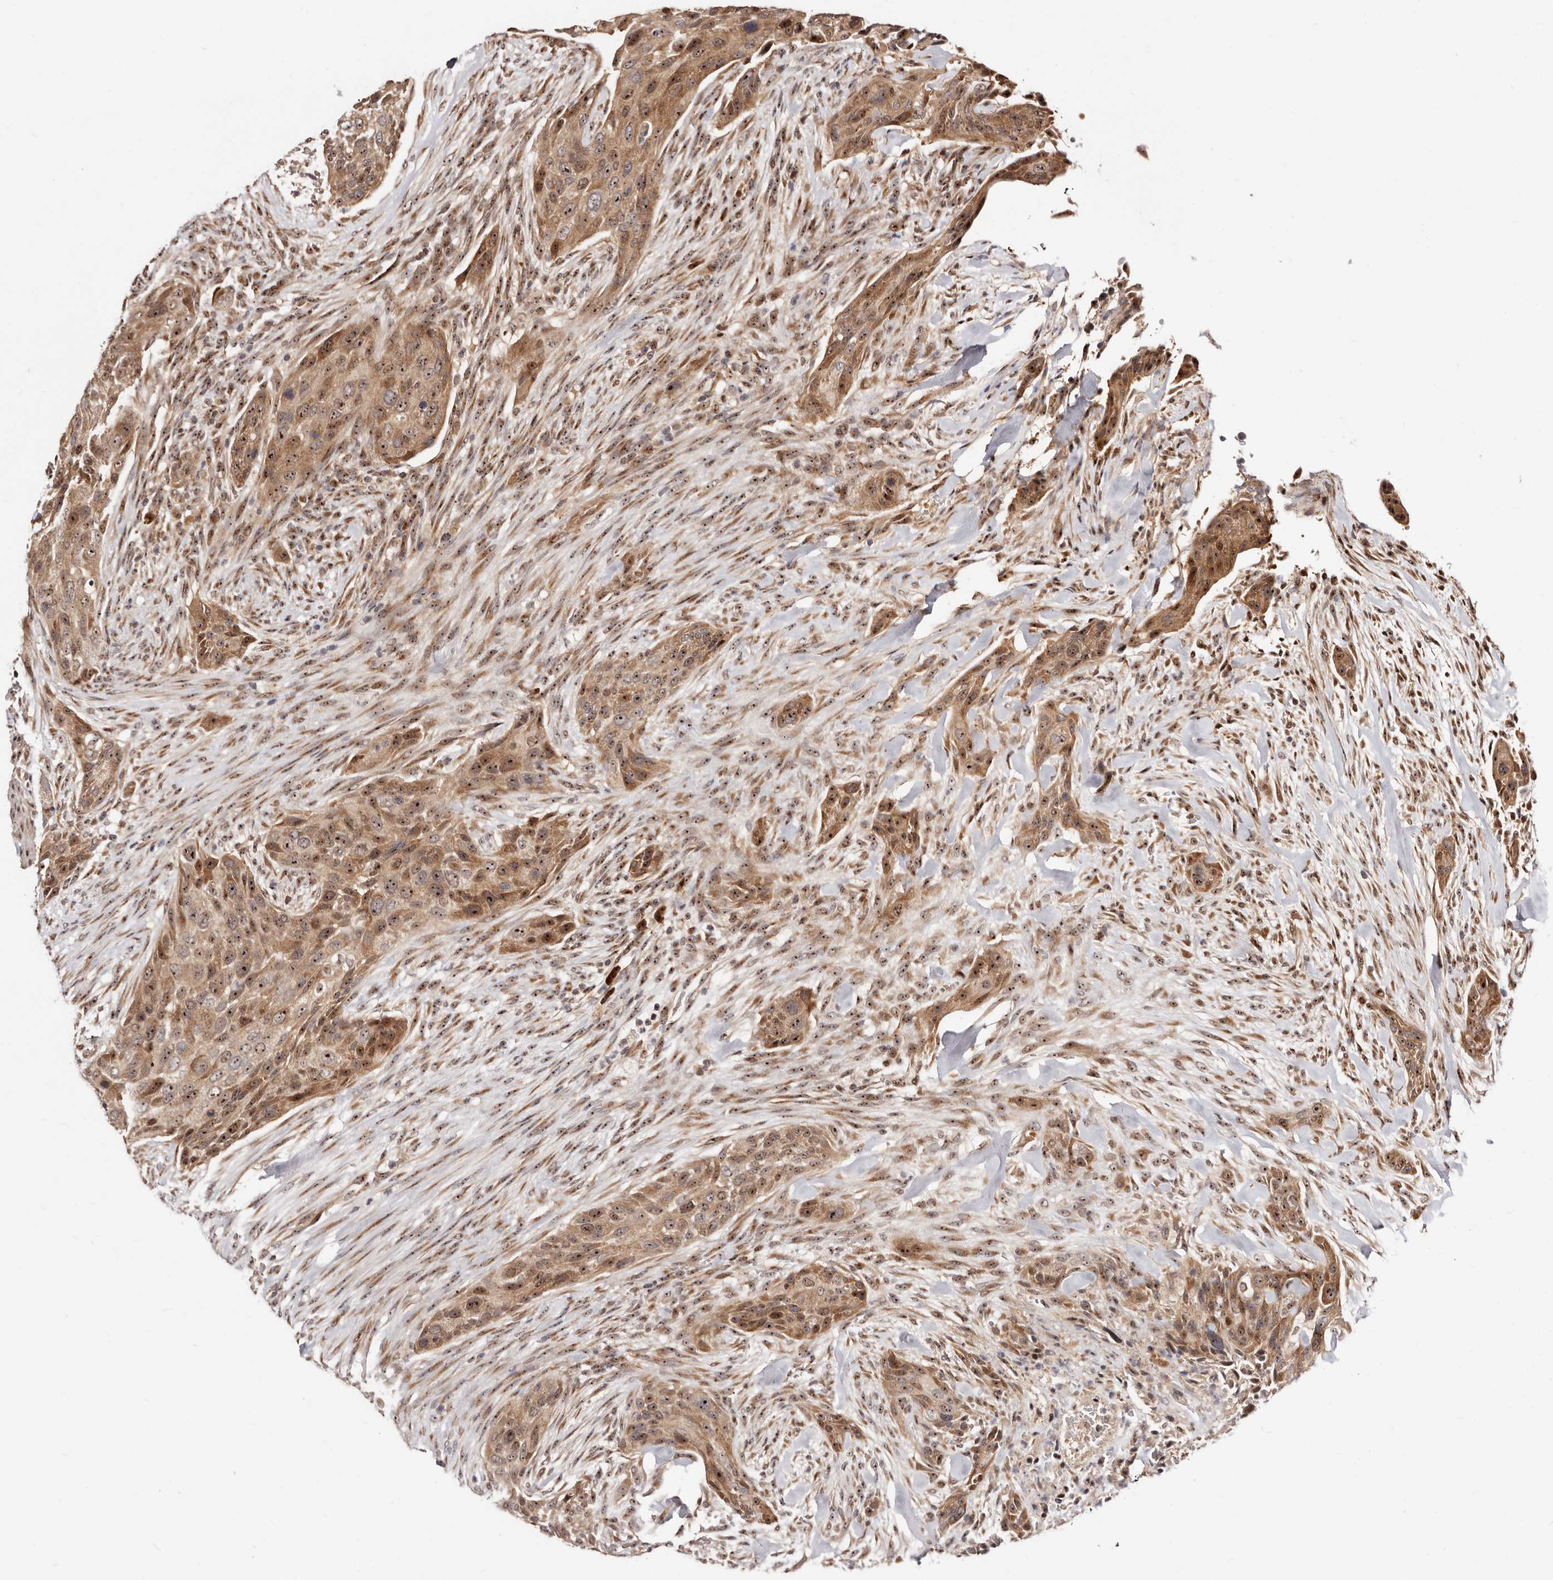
{"staining": {"intensity": "moderate", "quantity": ">75%", "location": "cytoplasmic/membranous,nuclear"}, "tissue": "urothelial cancer", "cell_type": "Tumor cells", "image_type": "cancer", "snomed": [{"axis": "morphology", "description": "Urothelial carcinoma, High grade"}, {"axis": "topography", "description": "Urinary bladder"}], "caption": "Urothelial cancer tissue reveals moderate cytoplasmic/membranous and nuclear staining in approximately >75% of tumor cells, visualized by immunohistochemistry.", "gene": "APOL6", "patient": {"sex": "male", "age": 35}}